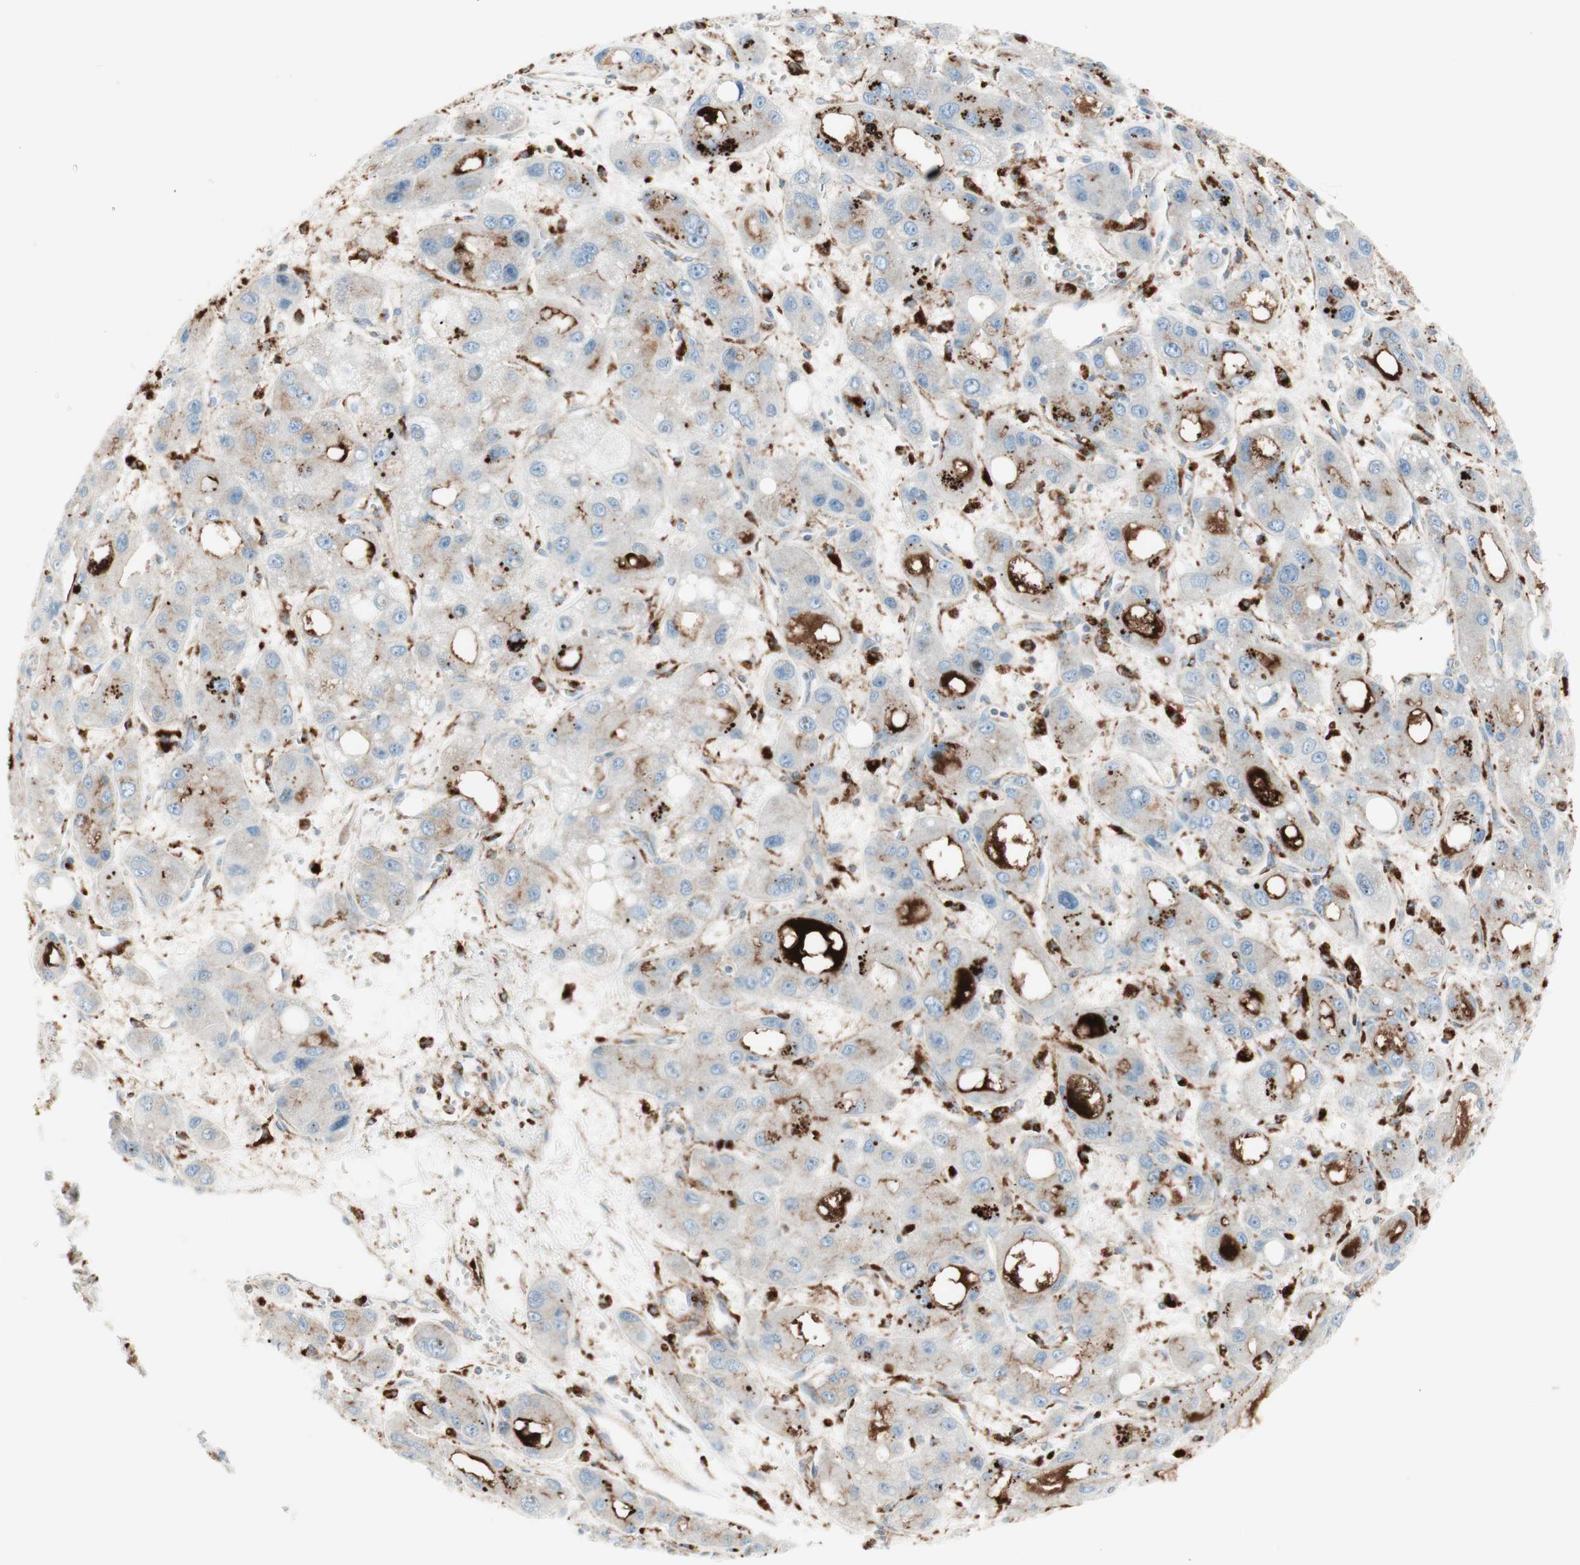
{"staining": {"intensity": "negative", "quantity": "none", "location": "none"}, "tissue": "liver cancer", "cell_type": "Tumor cells", "image_type": "cancer", "snomed": [{"axis": "morphology", "description": "Carcinoma, Hepatocellular, NOS"}, {"axis": "topography", "description": "Liver"}], "caption": "Hepatocellular carcinoma (liver) was stained to show a protein in brown. There is no significant positivity in tumor cells.", "gene": "ATP6V1G1", "patient": {"sex": "male", "age": 55}}